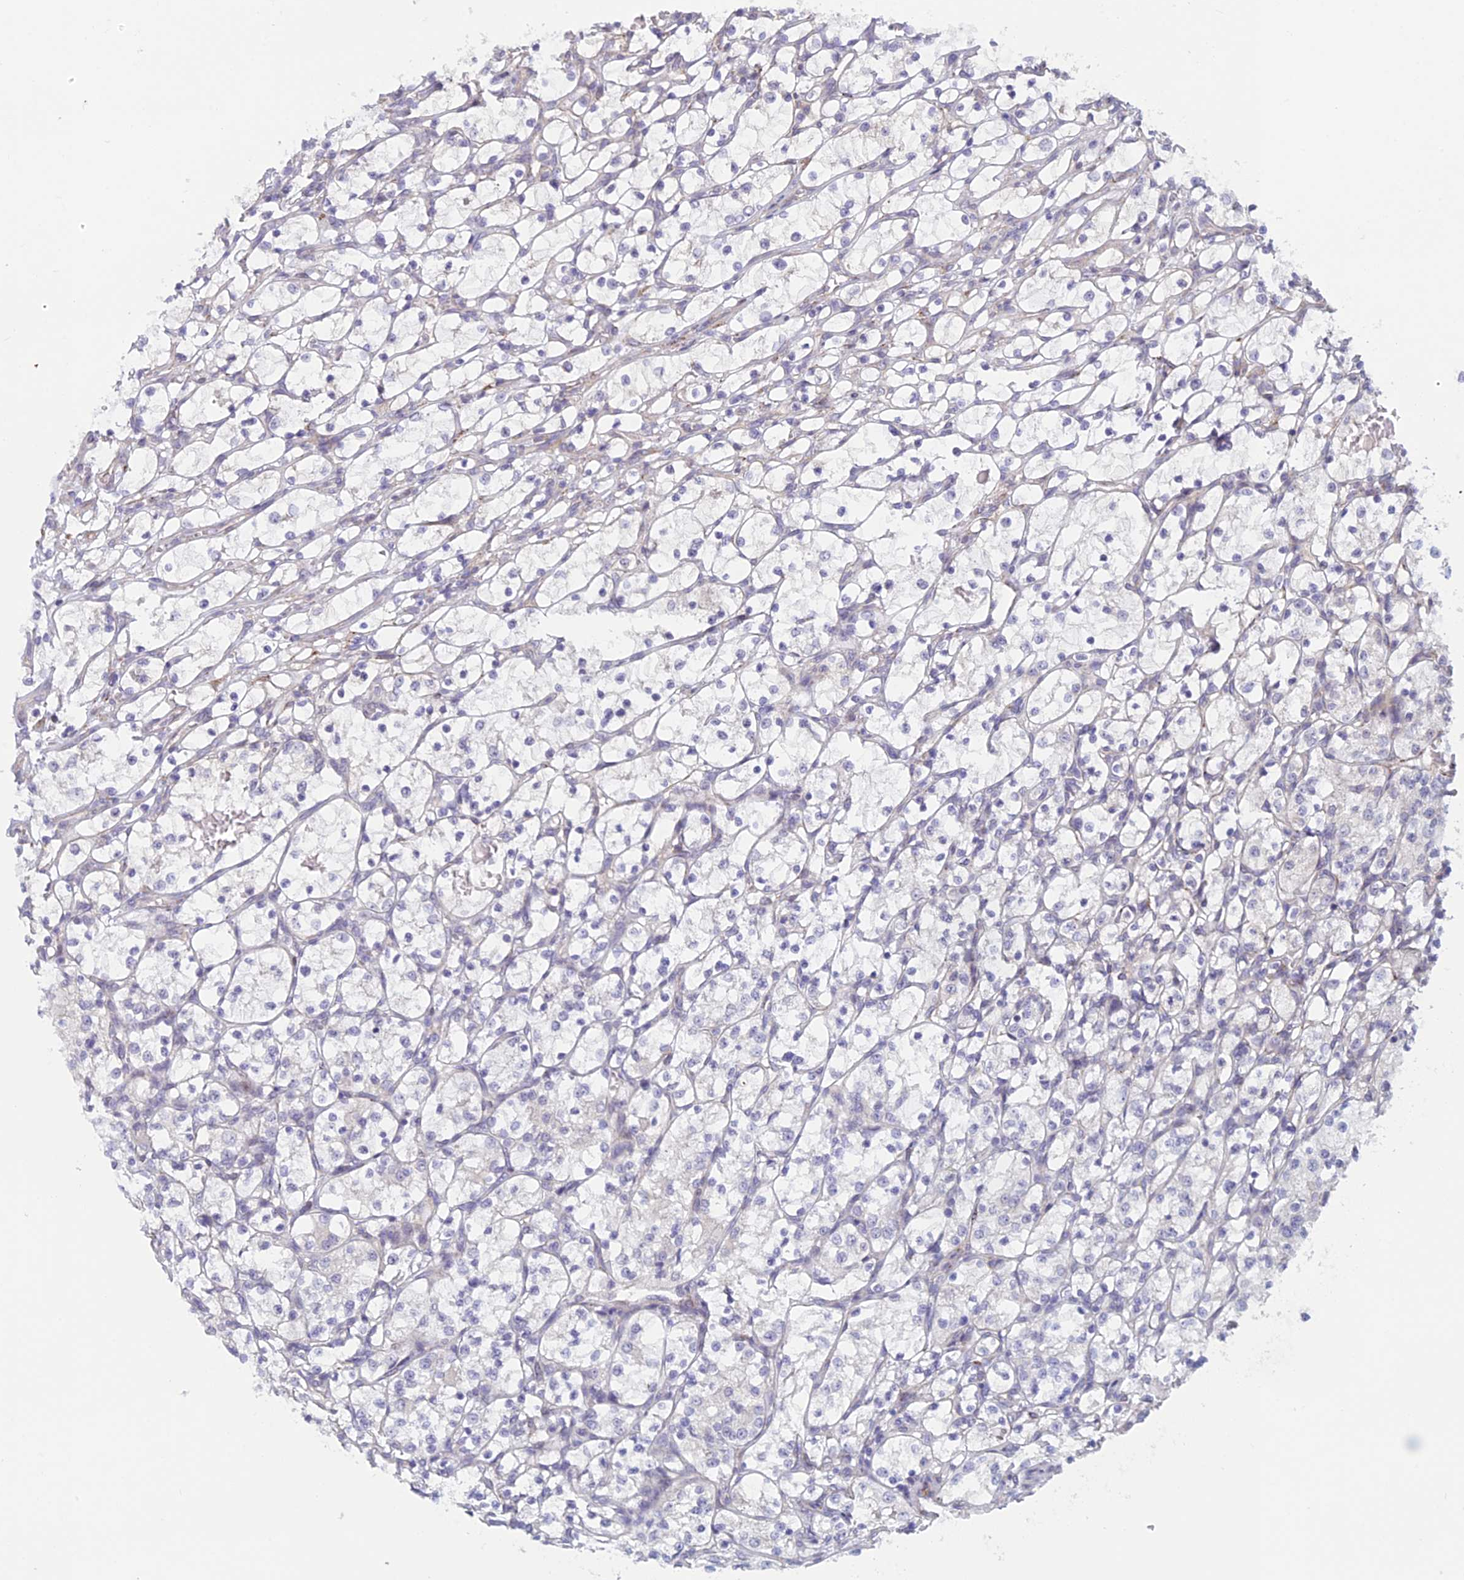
{"staining": {"intensity": "negative", "quantity": "none", "location": "none"}, "tissue": "renal cancer", "cell_type": "Tumor cells", "image_type": "cancer", "snomed": [{"axis": "morphology", "description": "Adenocarcinoma, NOS"}, {"axis": "topography", "description": "Kidney"}], "caption": "The image shows no staining of tumor cells in renal adenocarcinoma.", "gene": "PPP1R26", "patient": {"sex": "female", "age": 69}}